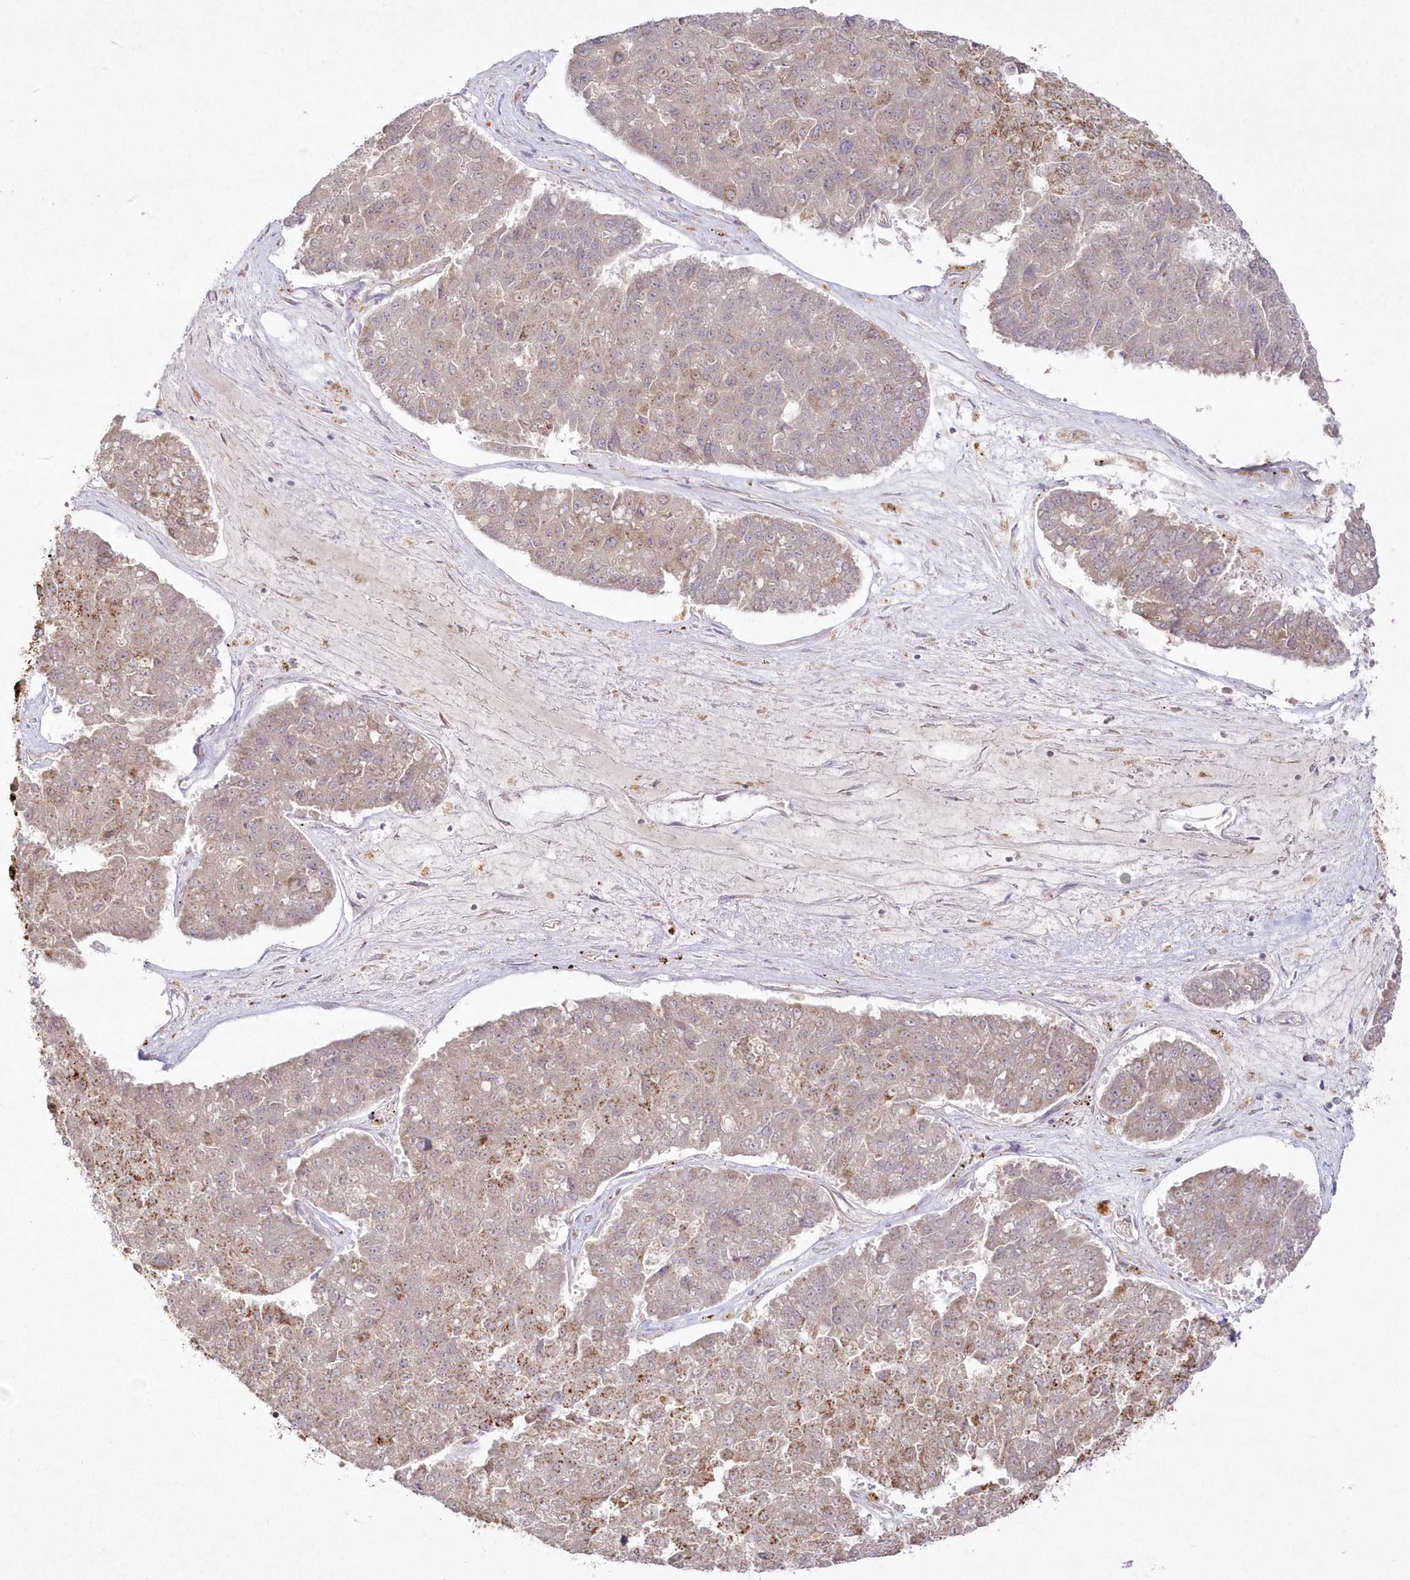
{"staining": {"intensity": "weak", "quantity": ">75%", "location": "cytoplasmic/membranous"}, "tissue": "pancreatic cancer", "cell_type": "Tumor cells", "image_type": "cancer", "snomed": [{"axis": "morphology", "description": "Adenocarcinoma, NOS"}, {"axis": "topography", "description": "Pancreas"}], "caption": "Immunohistochemistry histopathology image of human pancreatic cancer (adenocarcinoma) stained for a protein (brown), which shows low levels of weak cytoplasmic/membranous positivity in about >75% of tumor cells.", "gene": "ARSB", "patient": {"sex": "male", "age": 50}}